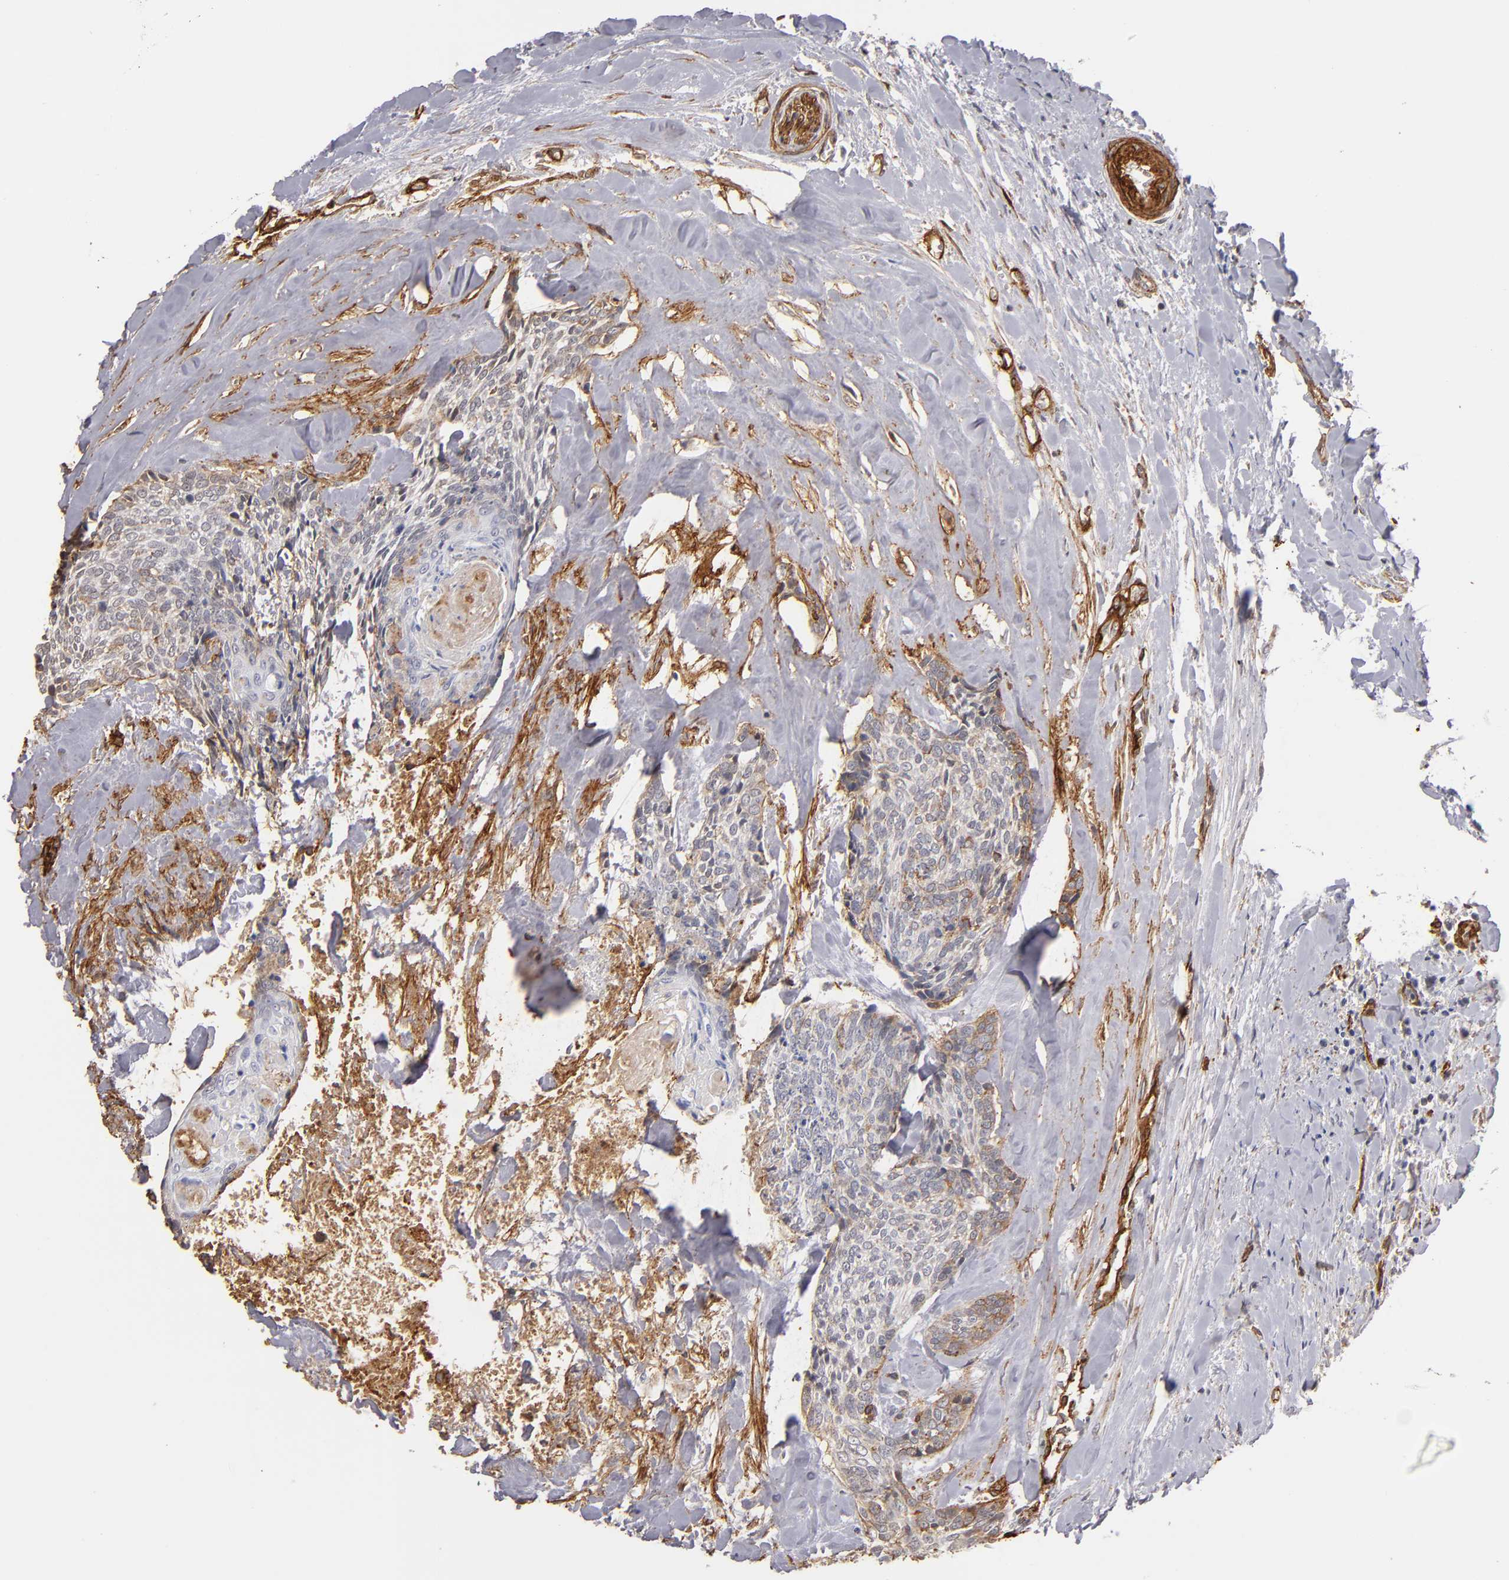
{"staining": {"intensity": "weak", "quantity": "<25%", "location": "cytoplasmic/membranous"}, "tissue": "head and neck cancer", "cell_type": "Tumor cells", "image_type": "cancer", "snomed": [{"axis": "morphology", "description": "Squamous cell carcinoma, NOS"}, {"axis": "topography", "description": "Salivary gland"}, {"axis": "topography", "description": "Head-Neck"}], "caption": "Micrograph shows no protein staining in tumor cells of head and neck cancer tissue. The staining is performed using DAB brown chromogen with nuclei counter-stained in using hematoxylin.", "gene": "LAMC1", "patient": {"sex": "male", "age": 70}}